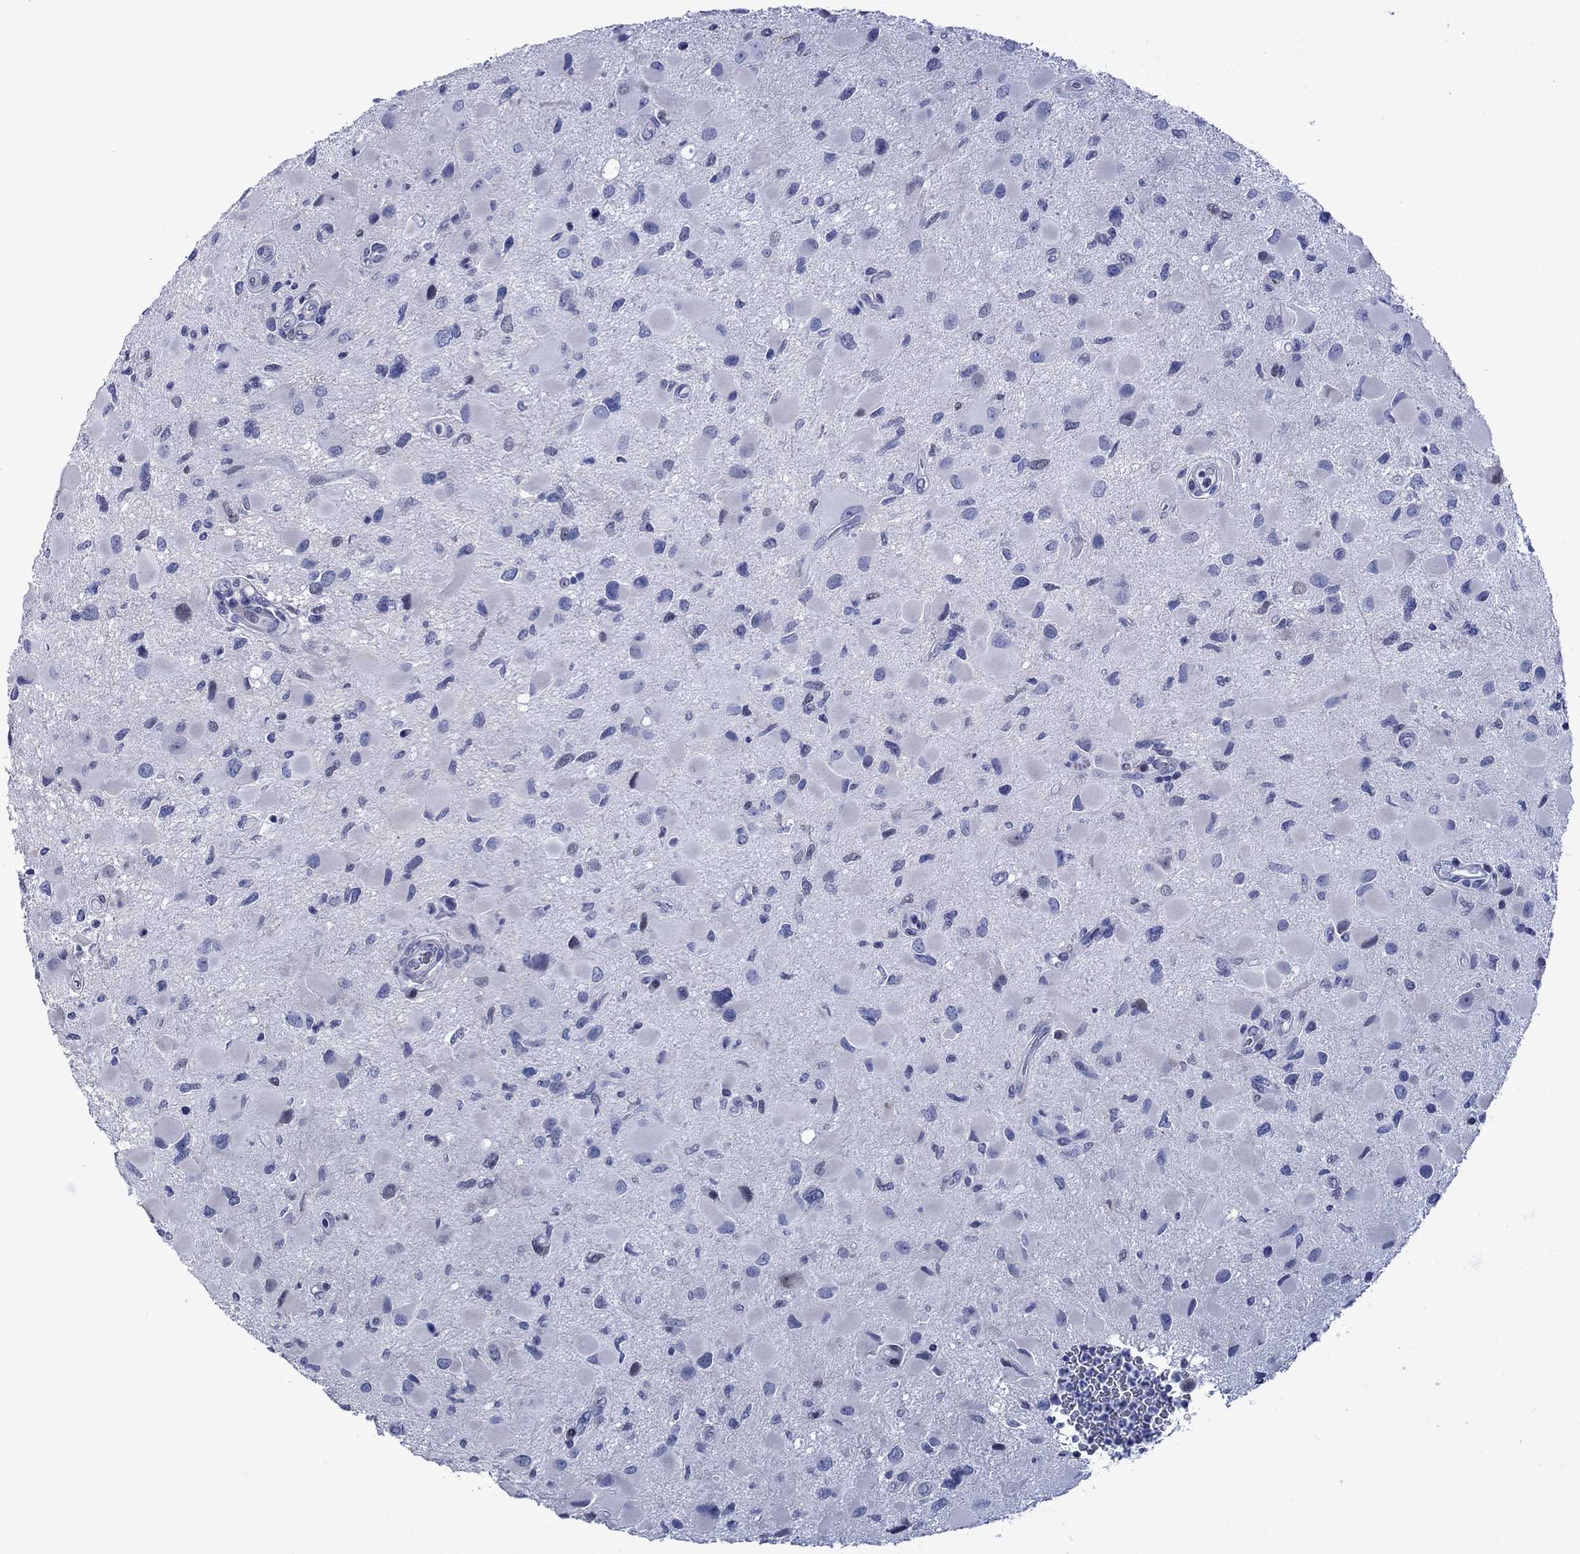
{"staining": {"intensity": "negative", "quantity": "none", "location": "none"}, "tissue": "glioma", "cell_type": "Tumor cells", "image_type": "cancer", "snomed": [{"axis": "morphology", "description": "Glioma, malignant, Low grade"}, {"axis": "topography", "description": "Brain"}], "caption": "Malignant glioma (low-grade) was stained to show a protein in brown. There is no significant expression in tumor cells.", "gene": "PIWIL1", "patient": {"sex": "female", "age": 32}}